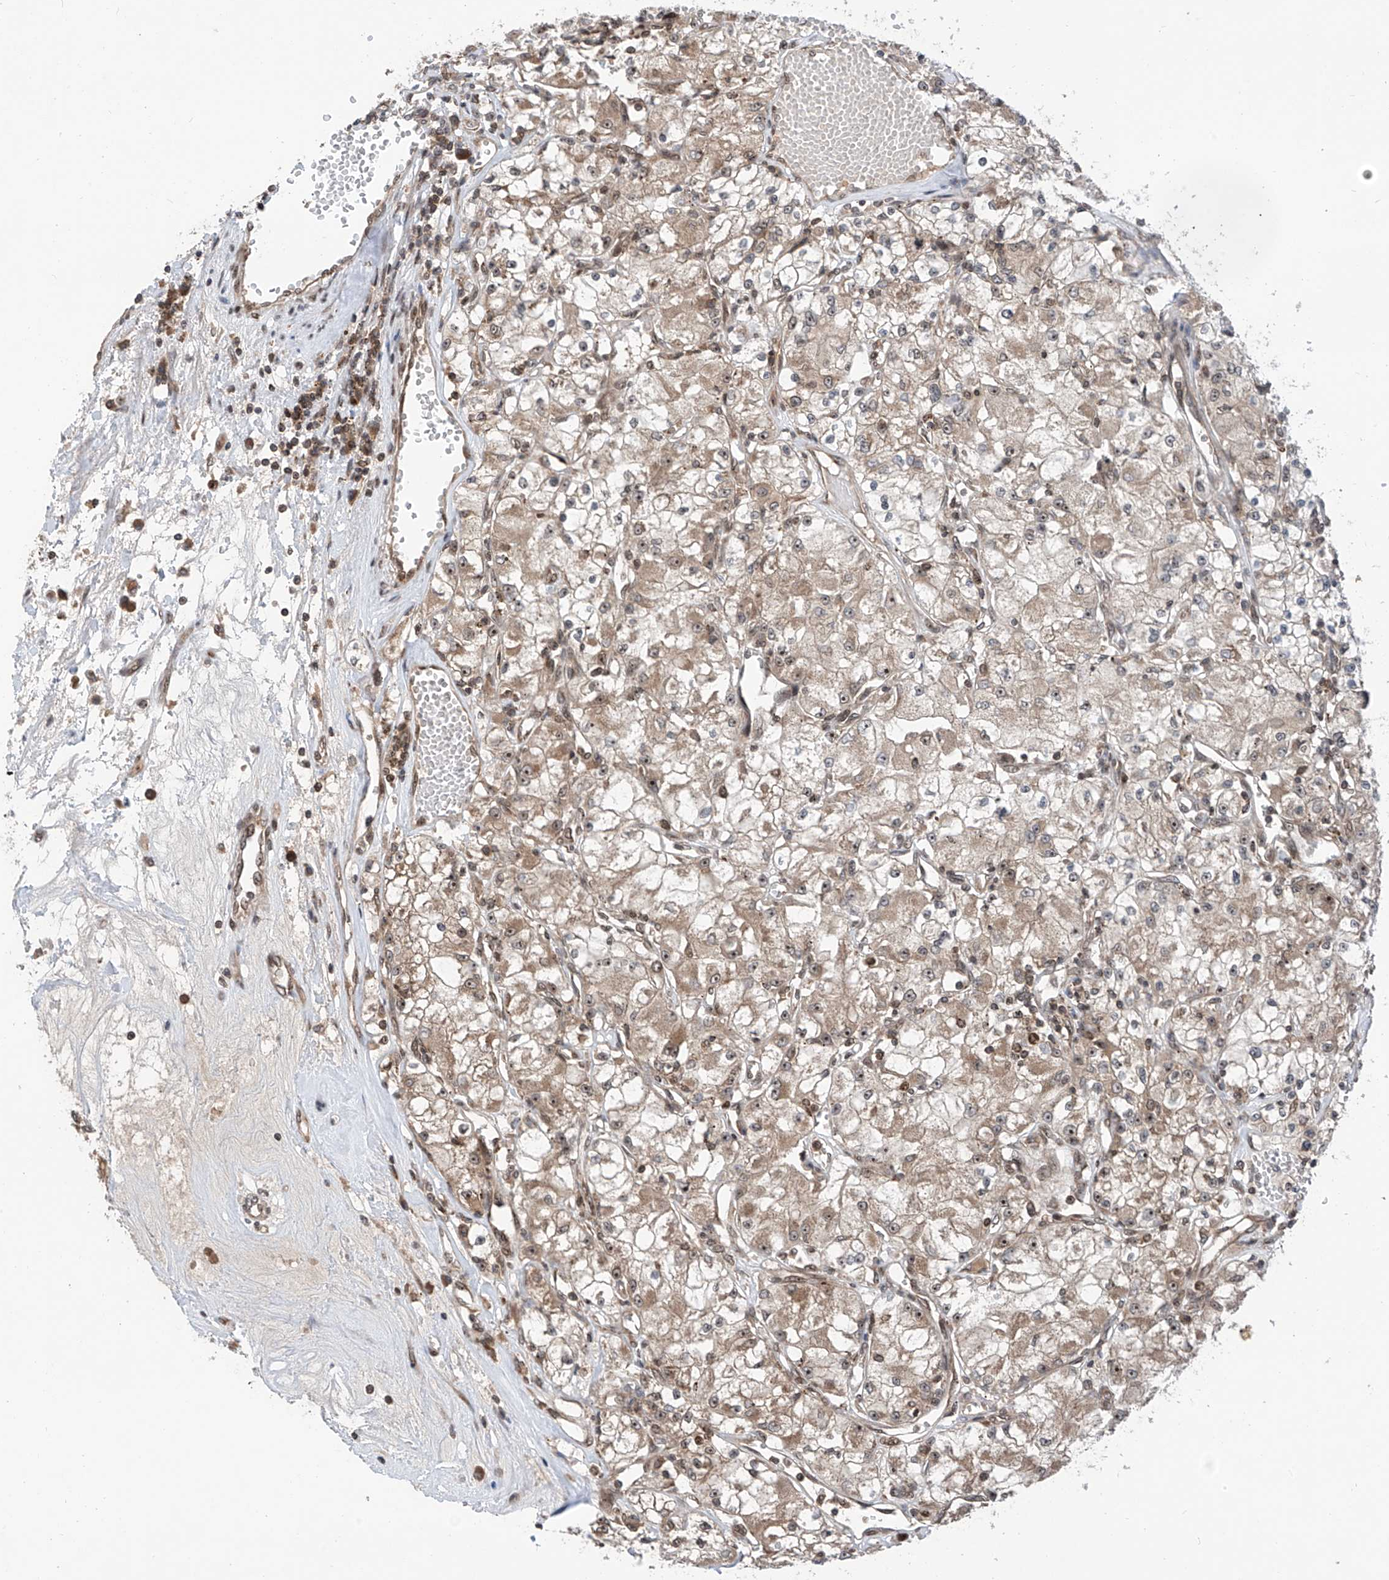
{"staining": {"intensity": "weak", "quantity": "25%-75%", "location": "cytoplasmic/membranous,nuclear"}, "tissue": "renal cancer", "cell_type": "Tumor cells", "image_type": "cancer", "snomed": [{"axis": "morphology", "description": "Adenocarcinoma, NOS"}, {"axis": "topography", "description": "Kidney"}], "caption": "Weak cytoplasmic/membranous and nuclear staining for a protein is present in approximately 25%-75% of tumor cells of adenocarcinoma (renal) using immunohistochemistry (IHC).", "gene": "C1orf131", "patient": {"sex": "female", "age": 59}}